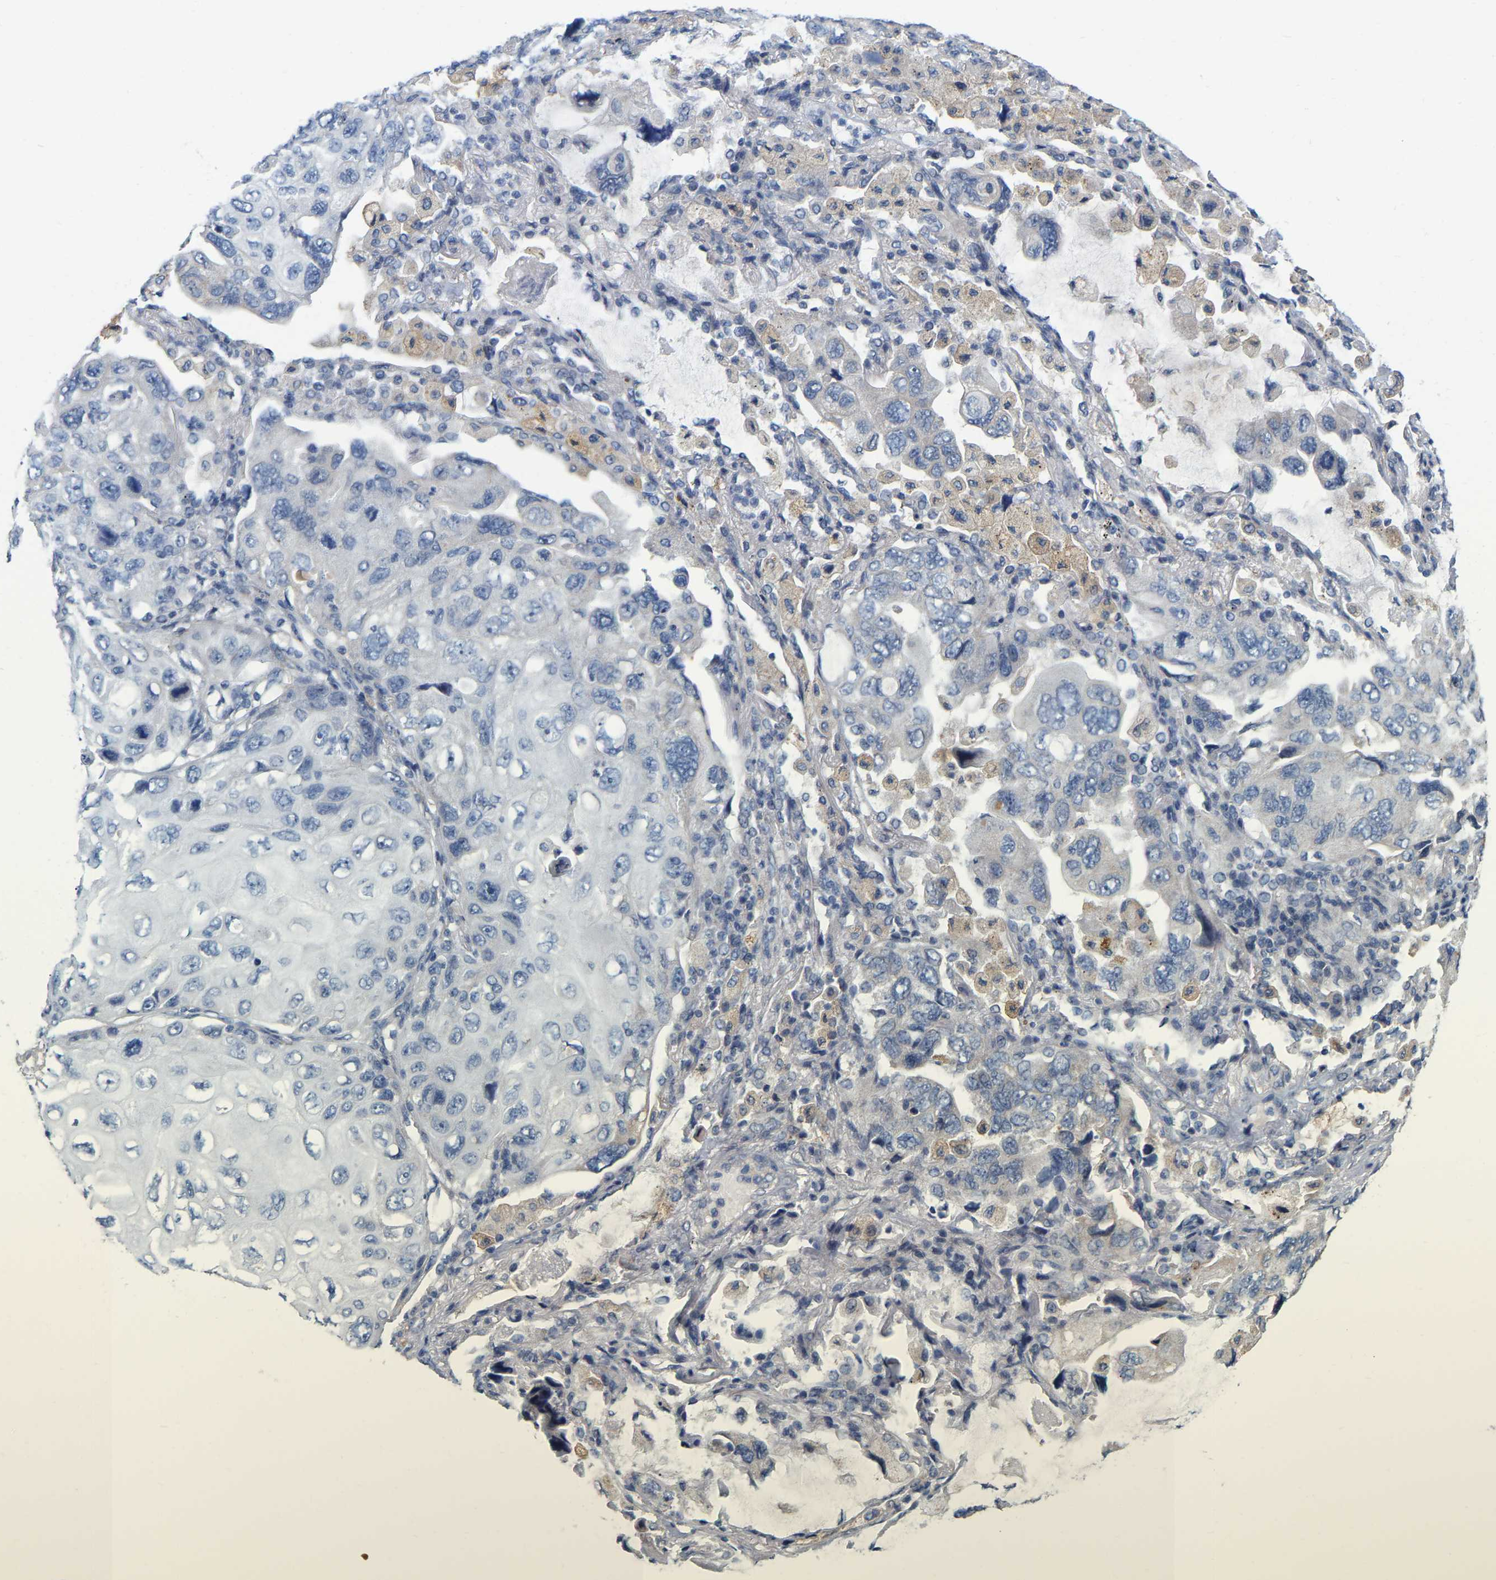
{"staining": {"intensity": "negative", "quantity": "none", "location": "none"}, "tissue": "lung cancer", "cell_type": "Tumor cells", "image_type": "cancer", "snomed": [{"axis": "morphology", "description": "Squamous cell carcinoma, NOS"}, {"axis": "topography", "description": "Lung"}], "caption": "Immunohistochemical staining of human lung squamous cell carcinoma shows no significant expression in tumor cells. The staining was performed using DAB (3,3'-diaminobenzidine) to visualize the protein expression in brown, while the nuclei were stained in blue with hematoxylin (Magnification: 20x).", "gene": "SSH1", "patient": {"sex": "female", "age": 73}}